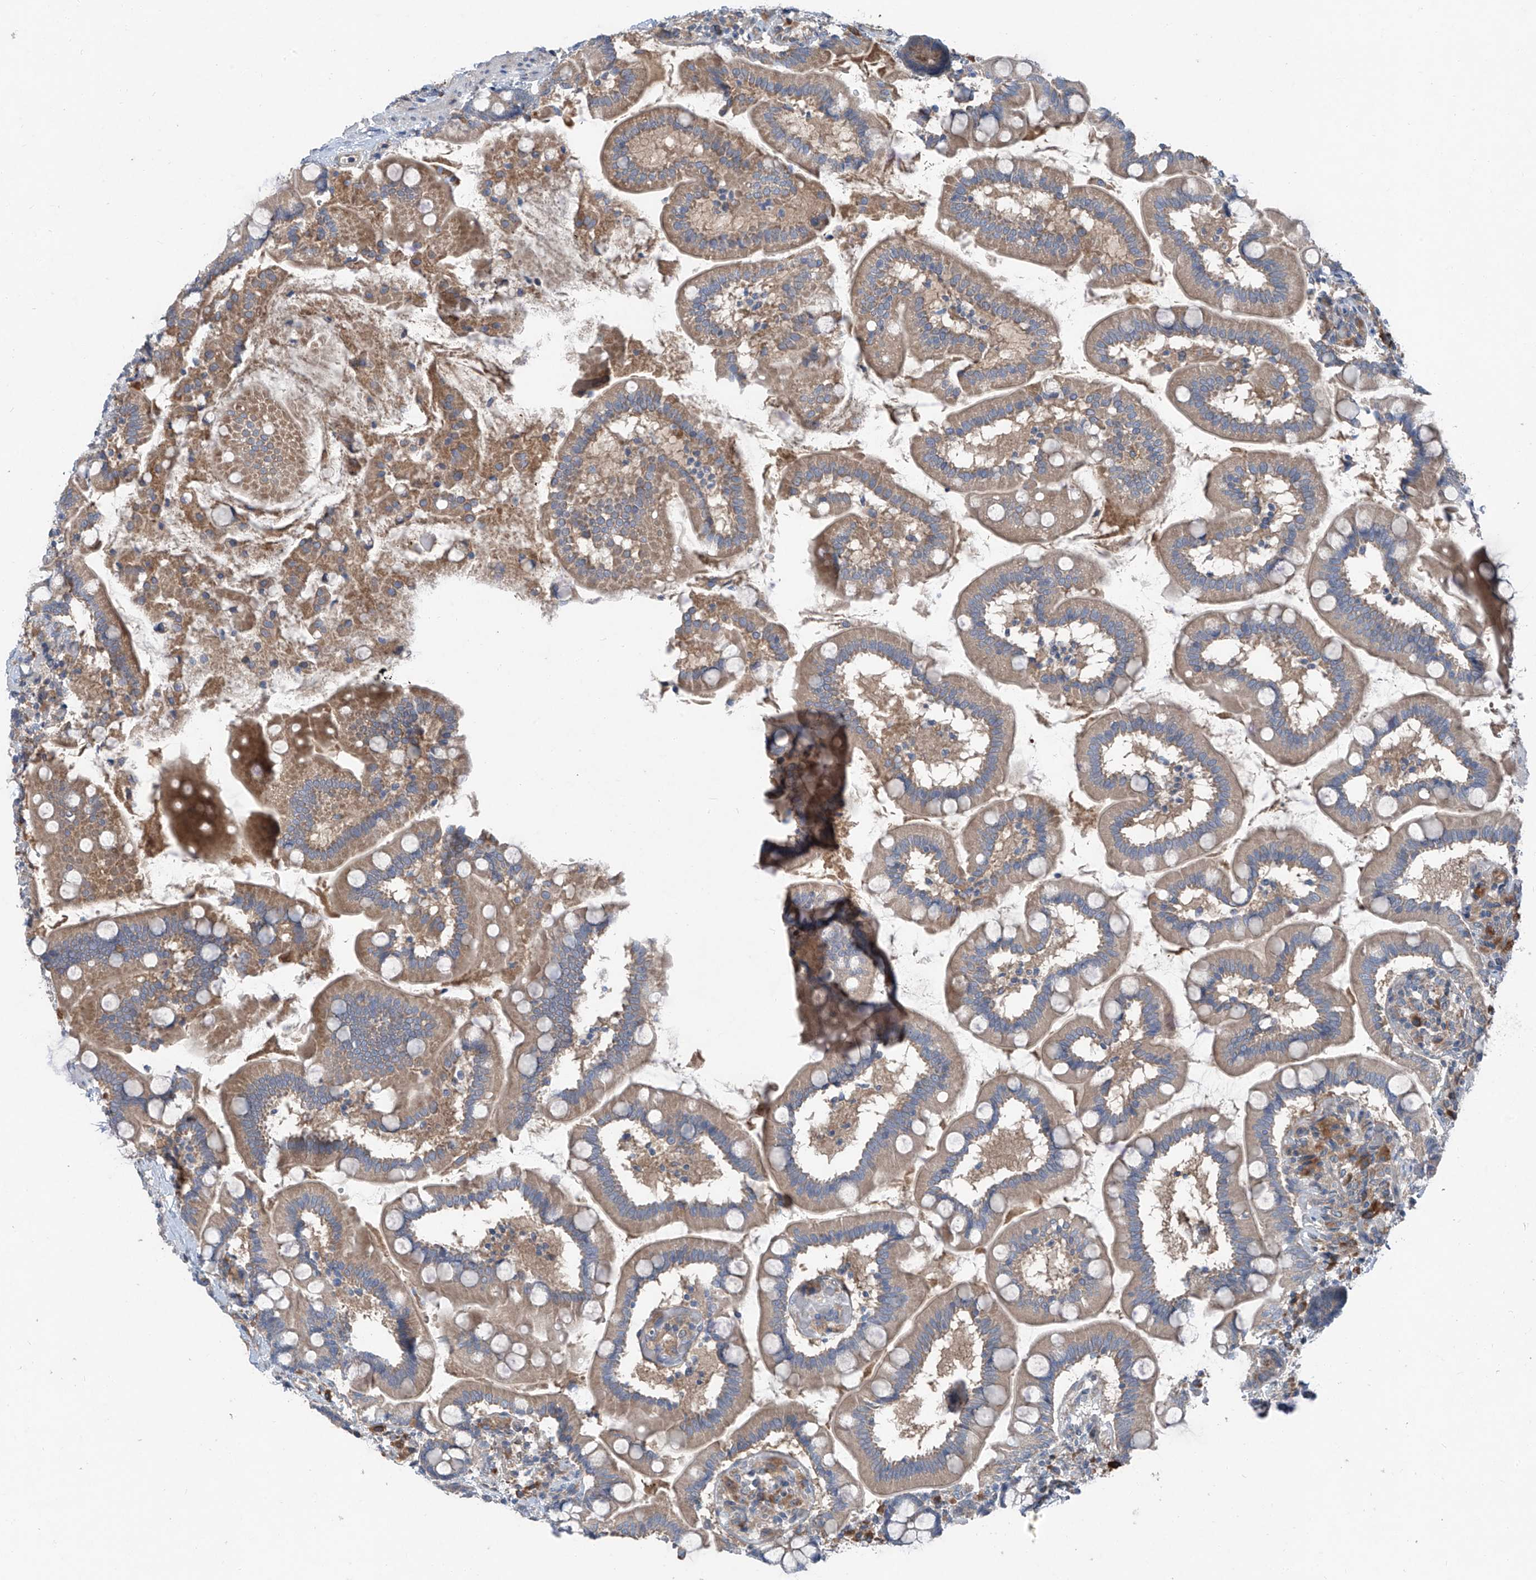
{"staining": {"intensity": "moderate", "quantity": ">75%", "location": "cytoplasmic/membranous"}, "tissue": "small intestine", "cell_type": "Glandular cells", "image_type": "normal", "snomed": [{"axis": "morphology", "description": "Normal tissue, NOS"}, {"axis": "topography", "description": "Small intestine"}], "caption": "A micrograph of human small intestine stained for a protein displays moderate cytoplasmic/membranous brown staining in glandular cells.", "gene": "FOXRED2", "patient": {"sex": "female", "age": 64}}